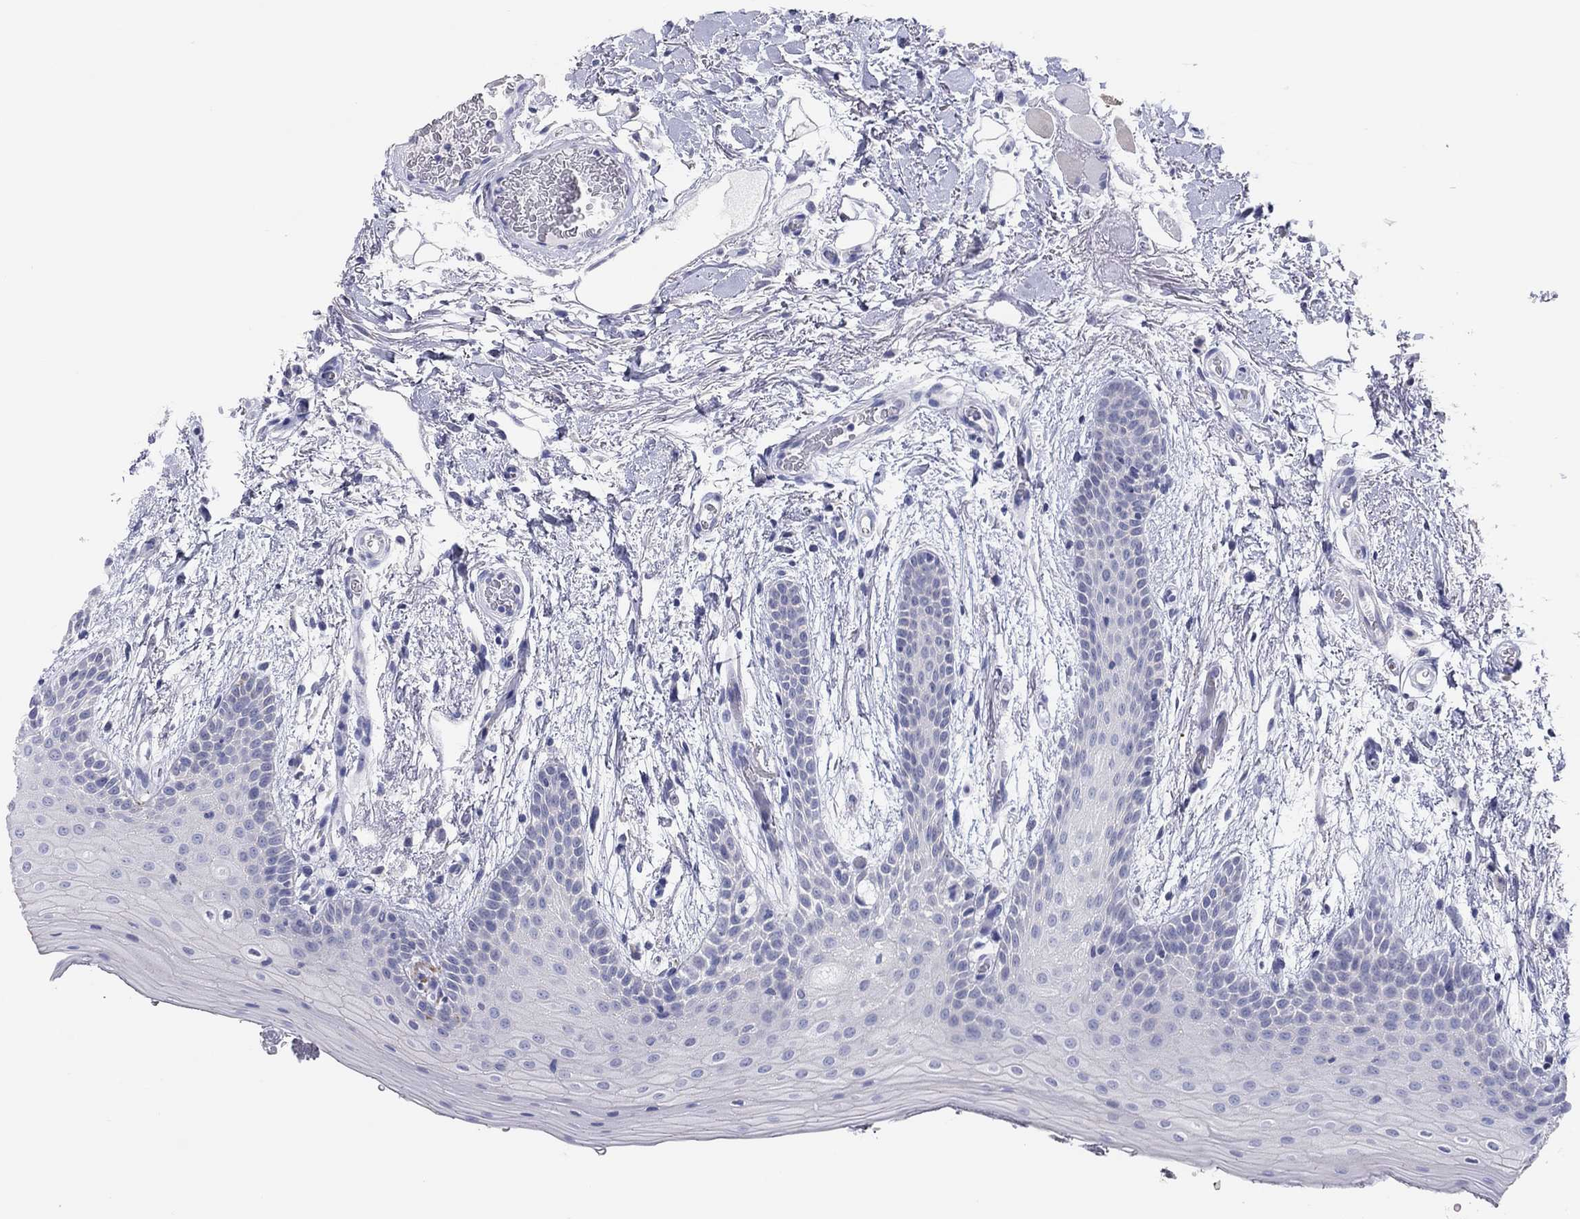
{"staining": {"intensity": "negative", "quantity": "none", "location": "none"}, "tissue": "oral mucosa", "cell_type": "Squamous epithelial cells", "image_type": "normal", "snomed": [{"axis": "morphology", "description": "Normal tissue, NOS"}, {"axis": "topography", "description": "Oral tissue"}, {"axis": "topography", "description": "Tounge, NOS"}], "caption": "This micrograph is of benign oral mucosa stained with IHC to label a protein in brown with the nuclei are counter-stained blue. There is no positivity in squamous epithelial cells. Brightfield microscopy of IHC stained with DAB (3,3'-diaminobenzidine) (brown) and hematoxylin (blue), captured at high magnification.", "gene": "CPNE6", "patient": {"sex": "female", "age": 86}}